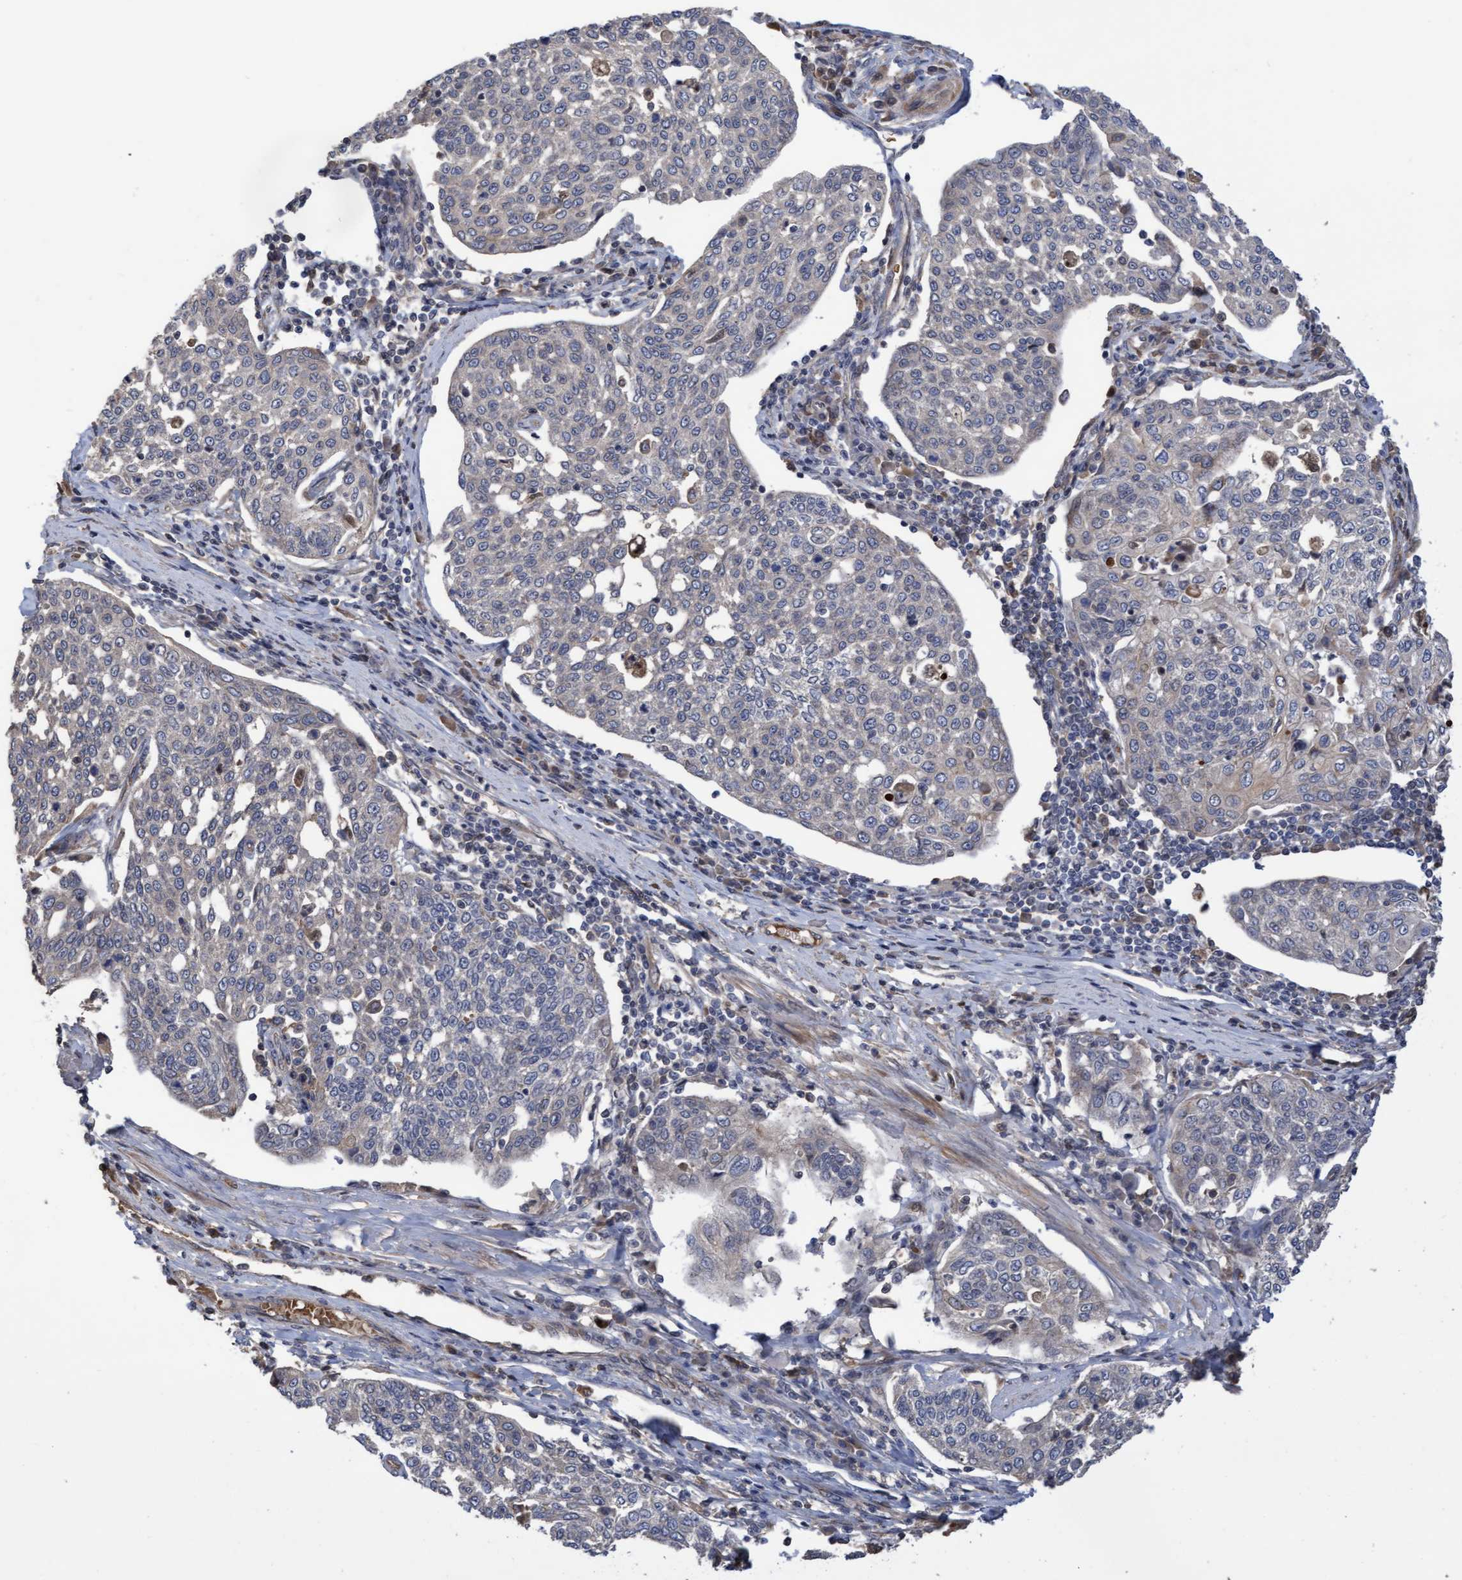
{"staining": {"intensity": "negative", "quantity": "none", "location": "none"}, "tissue": "cervical cancer", "cell_type": "Tumor cells", "image_type": "cancer", "snomed": [{"axis": "morphology", "description": "Squamous cell carcinoma, NOS"}, {"axis": "topography", "description": "Cervix"}], "caption": "This histopathology image is of cervical cancer (squamous cell carcinoma) stained with immunohistochemistry to label a protein in brown with the nuclei are counter-stained blue. There is no expression in tumor cells.", "gene": "COBL", "patient": {"sex": "female", "age": 34}}